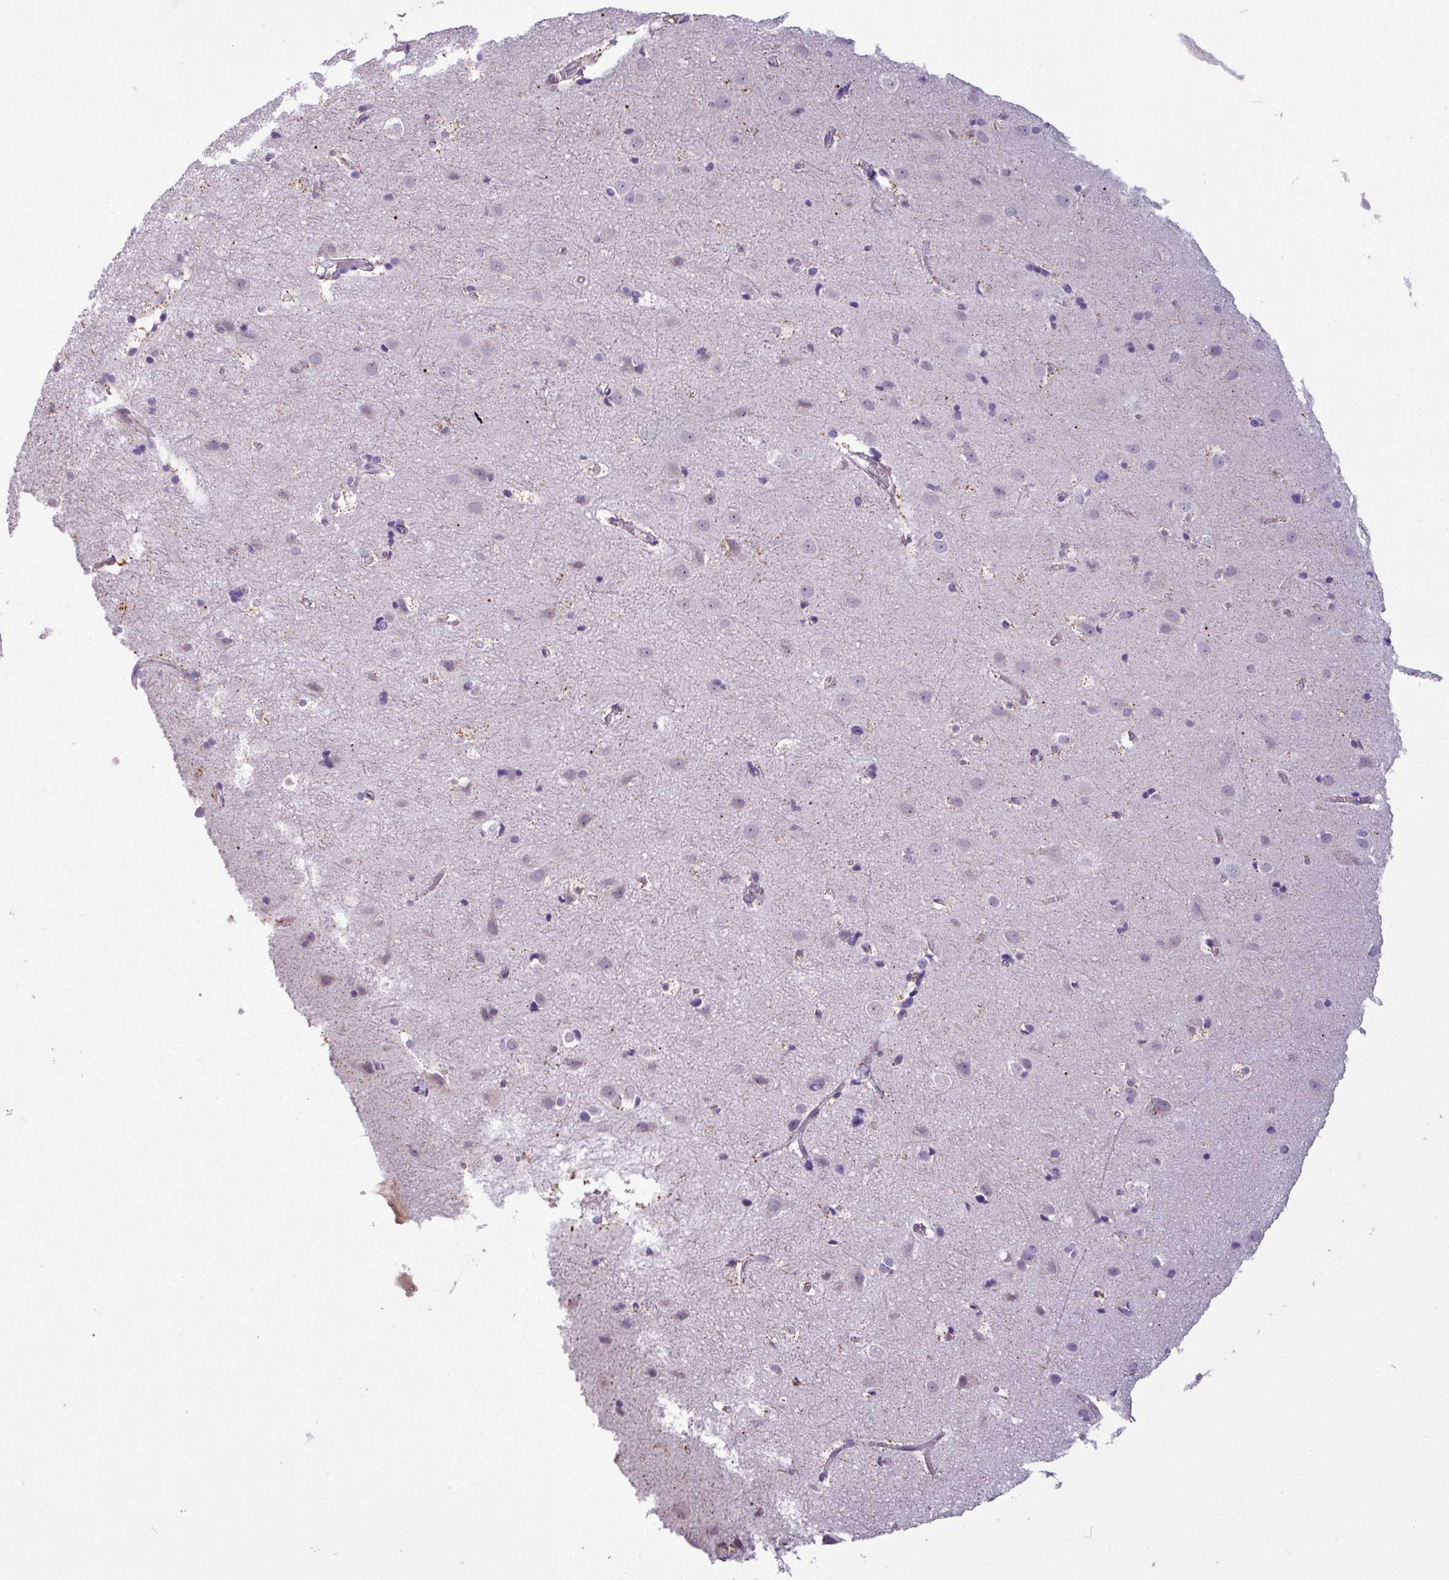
{"staining": {"intensity": "weak", "quantity": "25%-75%", "location": "cytoplasmic/membranous"}, "tissue": "cerebral cortex", "cell_type": "Endothelial cells", "image_type": "normal", "snomed": [{"axis": "morphology", "description": "Normal tissue, NOS"}, {"axis": "topography", "description": "Cerebral cortex"}], "caption": "IHC histopathology image of benign cerebral cortex stained for a protein (brown), which displays low levels of weak cytoplasmic/membranous expression in about 25%-75% of endothelial cells.", "gene": "CD8A", "patient": {"sex": "male", "age": 54}}